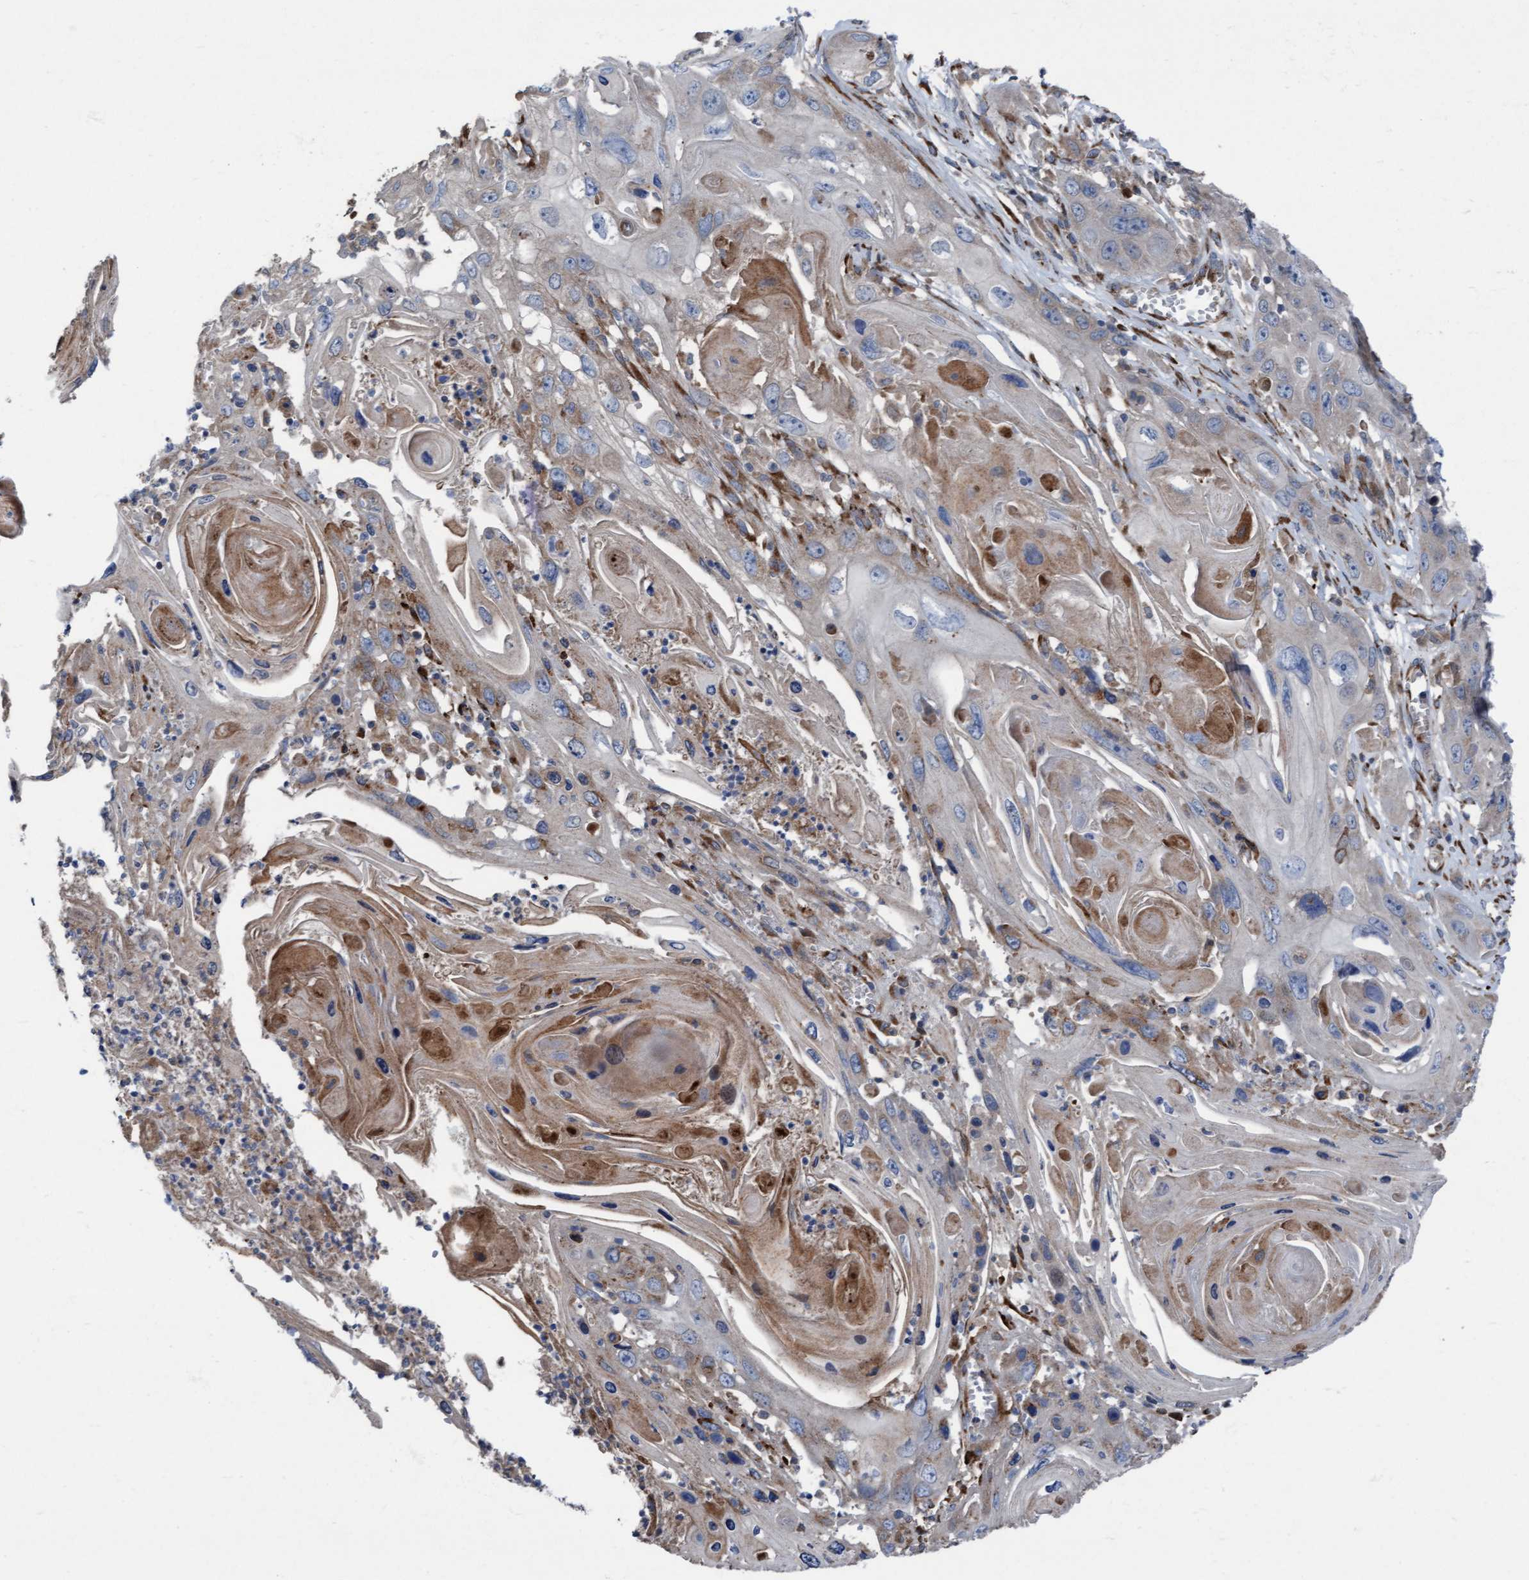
{"staining": {"intensity": "moderate", "quantity": "<25%", "location": "cytoplasmic/membranous"}, "tissue": "skin cancer", "cell_type": "Tumor cells", "image_type": "cancer", "snomed": [{"axis": "morphology", "description": "Squamous cell carcinoma, NOS"}, {"axis": "topography", "description": "Skin"}], "caption": "A low amount of moderate cytoplasmic/membranous staining is seen in about <25% of tumor cells in skin cancer tissue.", "gene": "KLHL26", "patient": {"sex": "male", "age": 55}}